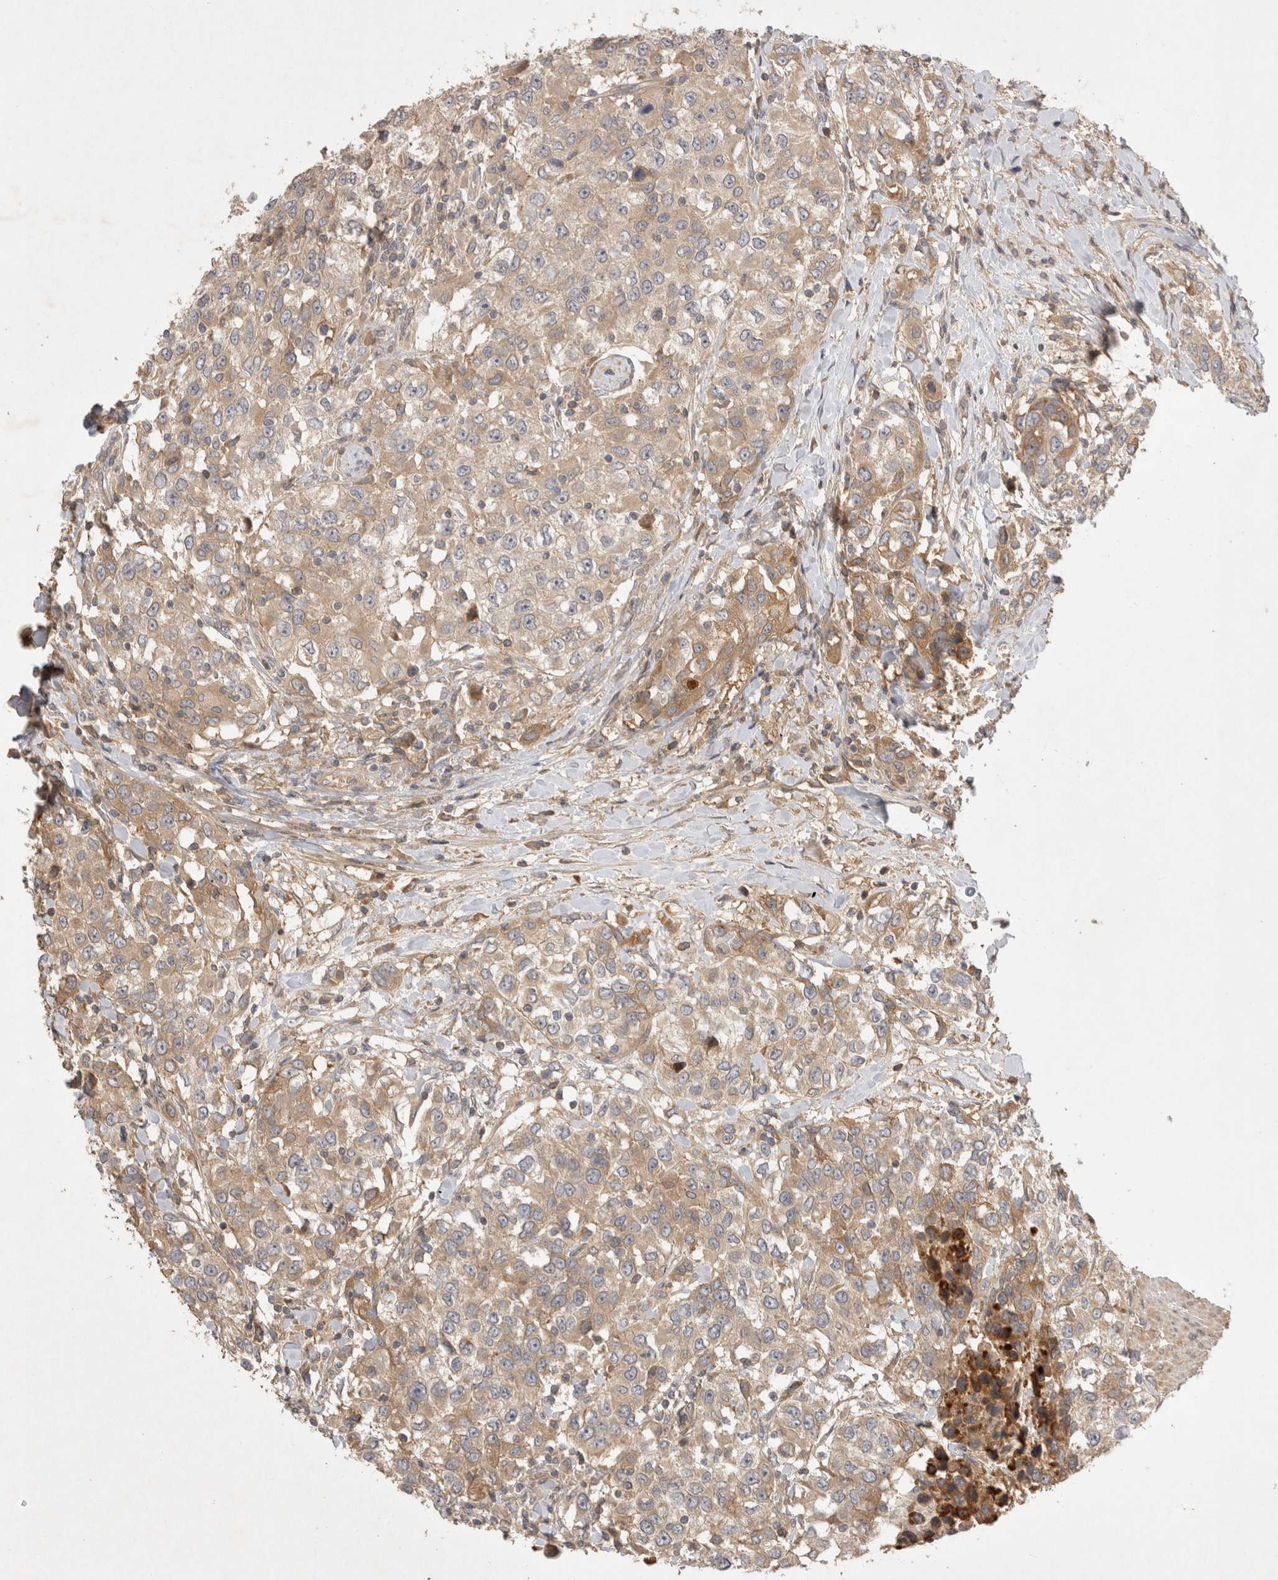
{"staining": {"intensity": "weak", "quantity": ">75%", "location": "cytoplasmic/membranous"}, "tissue": "urothelial cancer", "cell_type": "Tumor cells", "image_type": "cancer", "snomed": [{"axis": "morphology", "description": "Urothelial carcinoma, High grade"}, {"axis": "topography", "description": "Urinary bladder"}], "caption": "IHC photomicrograph of neoplastic tissue: high-grade urothelial carcinoma stained using IHC shows low levels of weak protein expression localized specifically in the cytoplasmic/membranous of tumor cells, appearing as a cytoplasmic/membranous brown color.", "gene": "PPP1R42", "patient": {"sex": "female", "age": 80}}